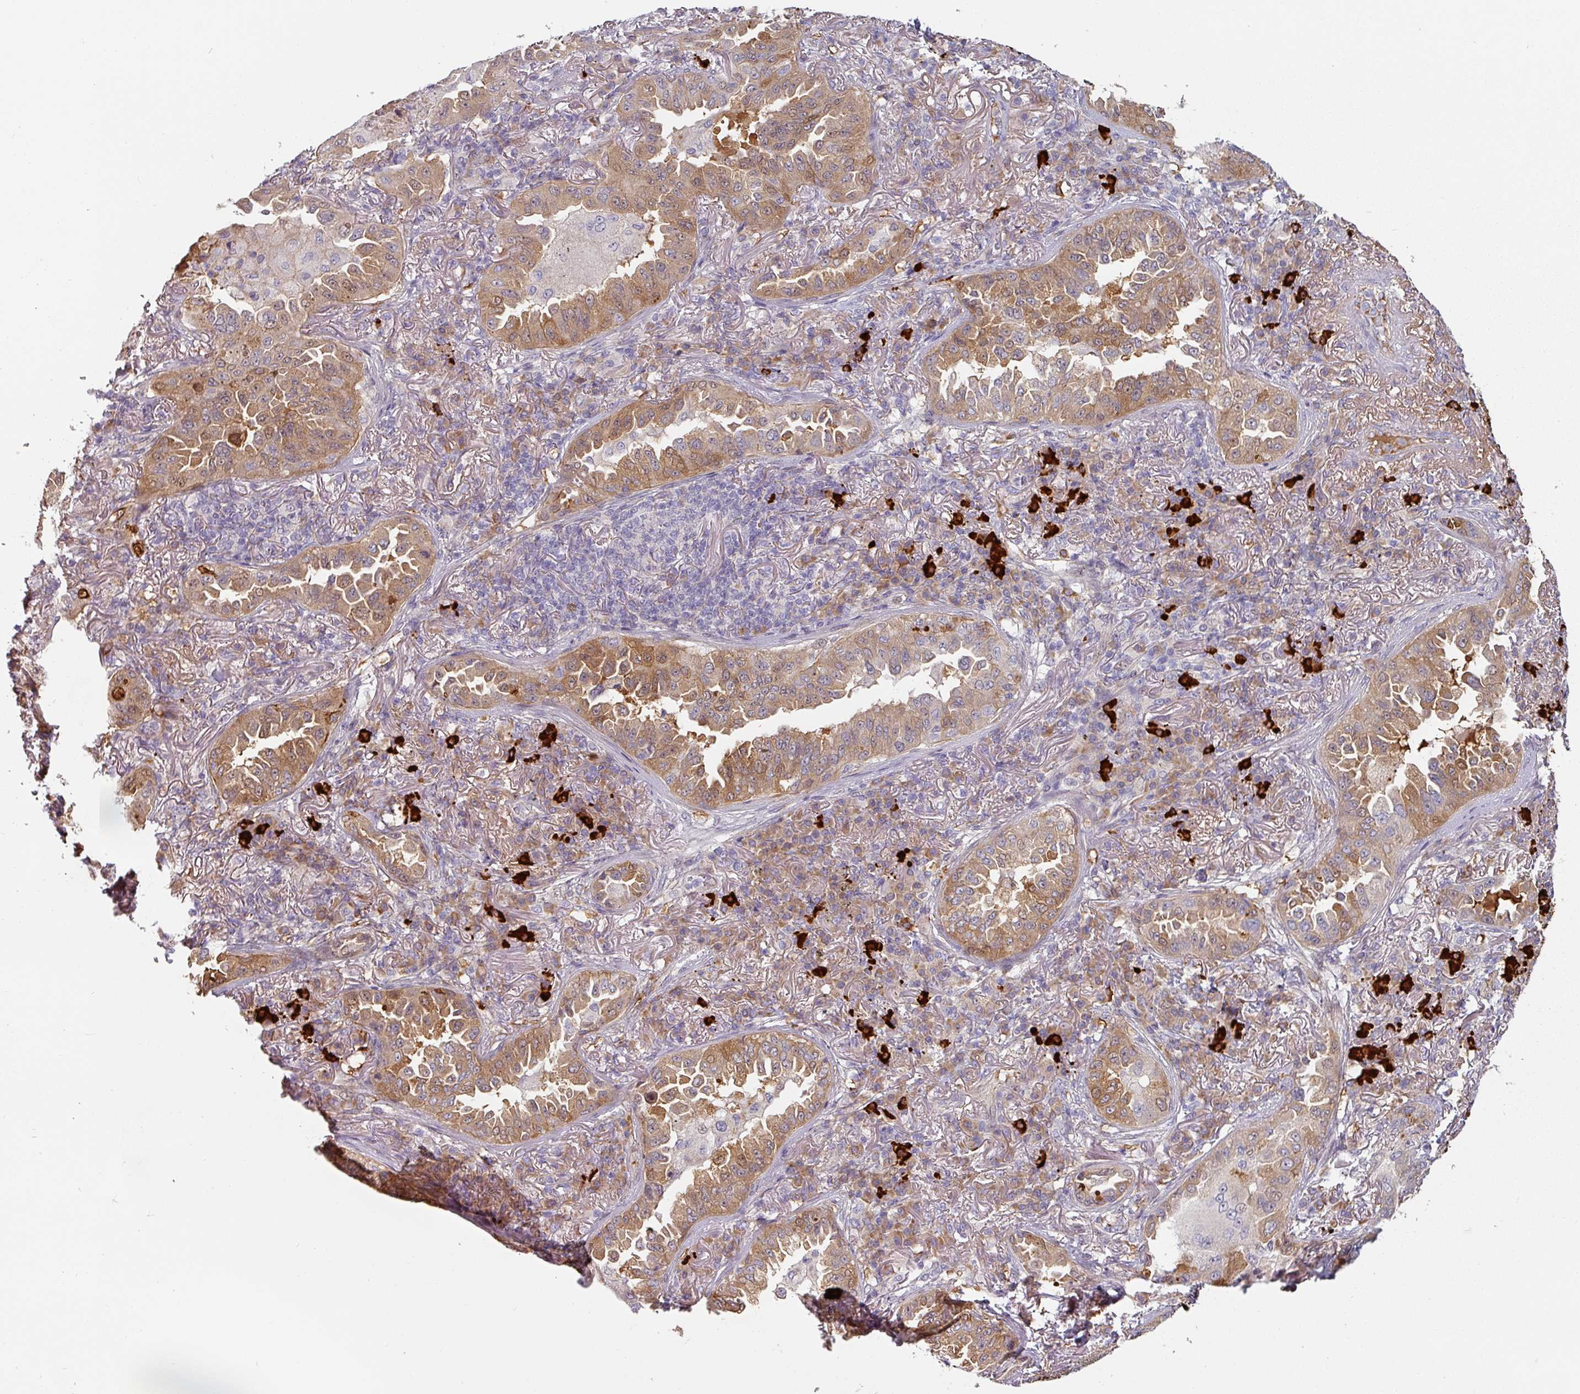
{"staining": {"intensity": "moderate", "quantity": ">75%", "location": "cytoplasmic/membranous"}, "tissue": "lung cancer", "cell_type": "Tumor cells", "image_type": "cancer", "snomed": [{"axis": "morphology", "description": "Adenocarcinoma, NOS"}, {"axis": "topography", "description": "Lung"}], "caption": "This is a histology image of IHC staining of lung adenocarcinoma, which shows moderate staining in the cytoplasmic/membranous of tumor cells.", "gene": "CEP78", "patient": {"sex": "female", "age": 69}}